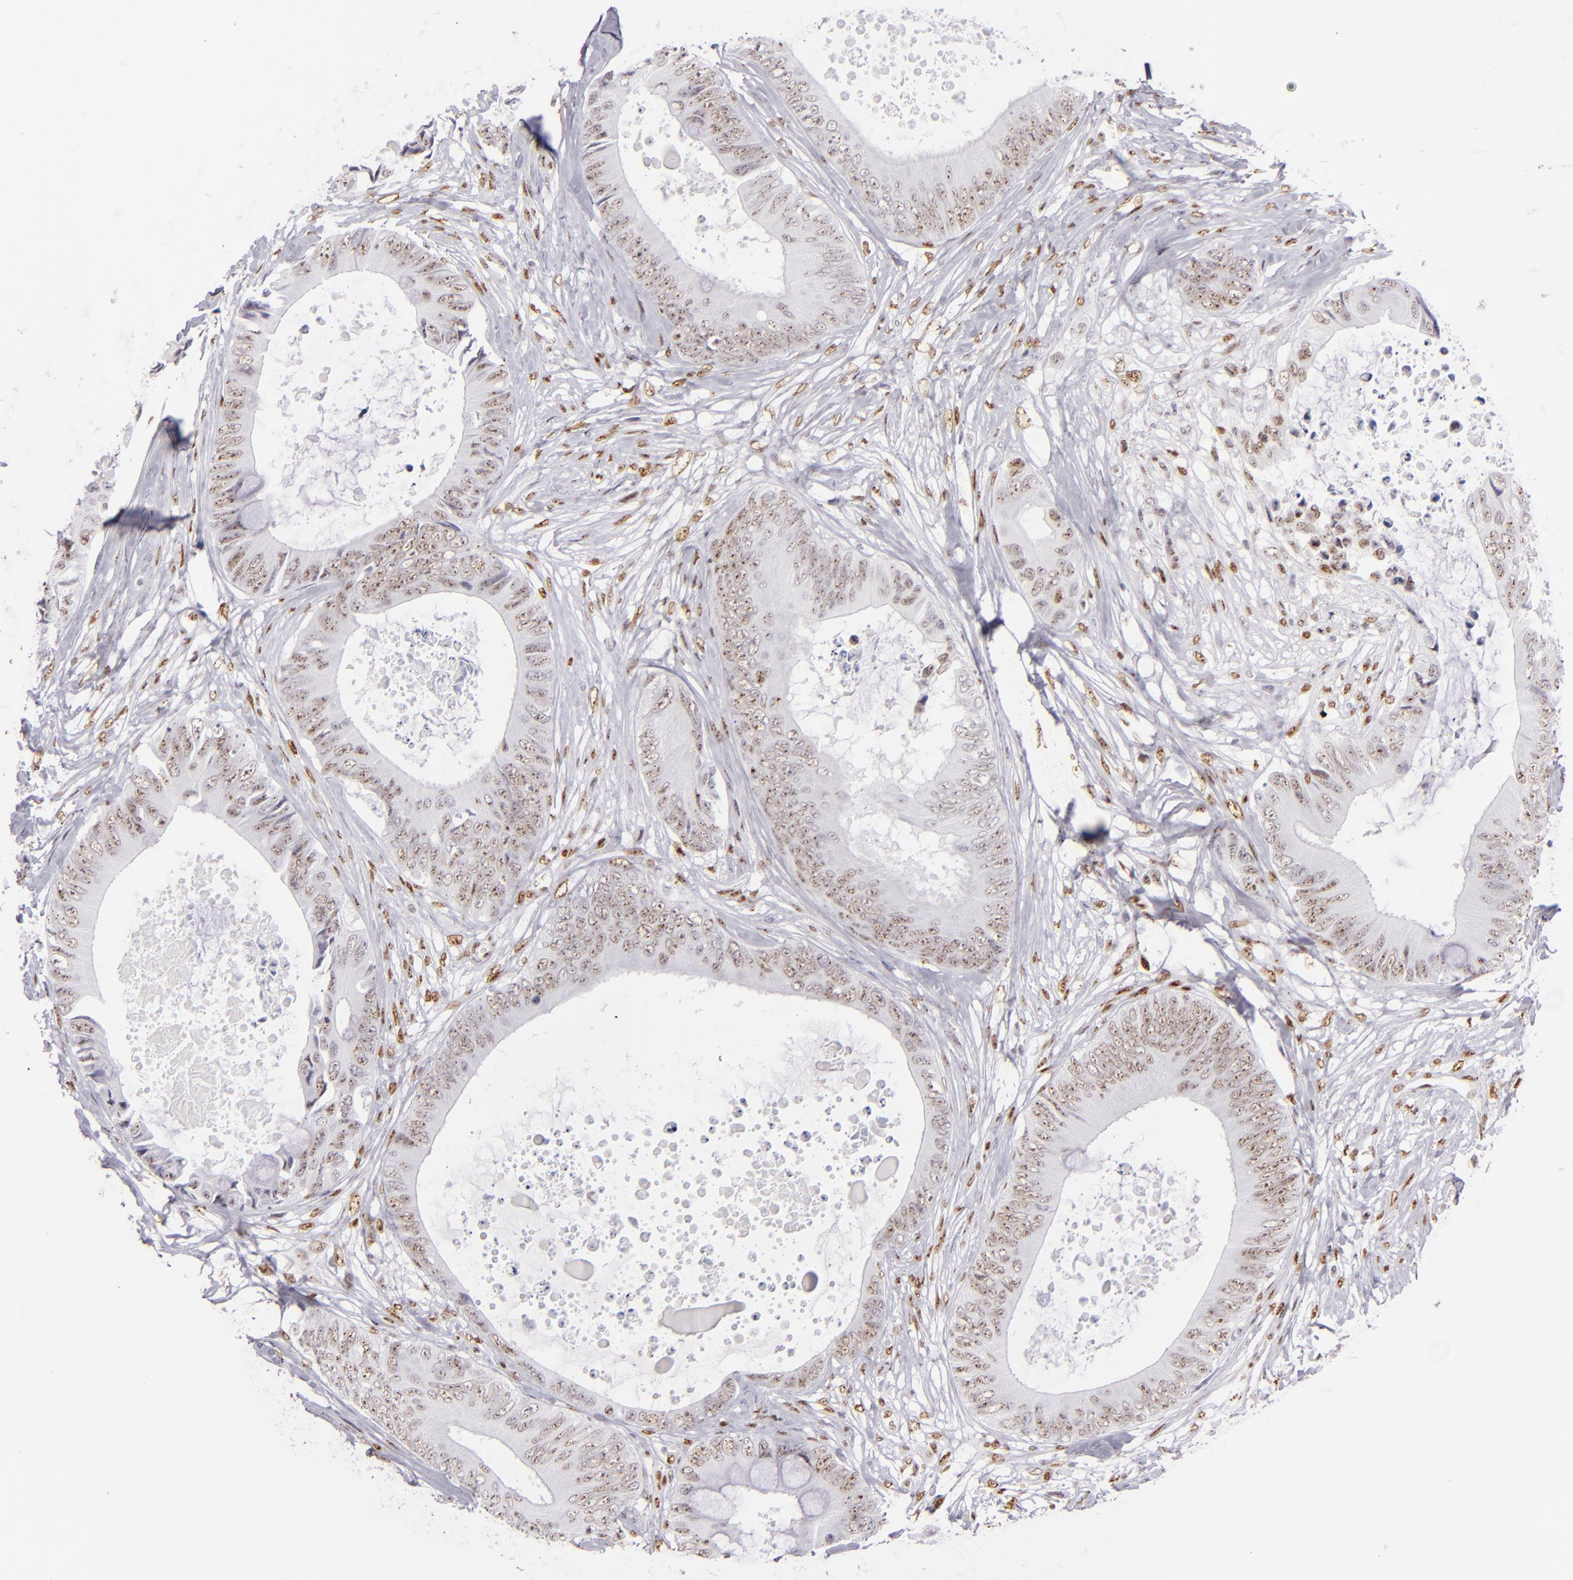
{"staining": {"intensity": "weak", "quantity": "25%-75%", "location": "nuclear"}, "tissue": "colorectal cancer", "cell_type": "Tumor cells", "image_type": "cancer", "snomed": [{"axis": "morphology", "description": "Normal tissue, NOS"}, {"axis": "morphology", "description": "Adenocarcinoma, NOS"}, {"axis": "topography", "description": "Rectum"}, {"axis": "topography", "description": "Peripheral nerve tissue"}], "caption": "Immunohistochemistry of colorectal cancer (adenocarcinoma) exhibits low levels of weak nuclear staining in approximately 25%-75% of tumor cells.", "gene": "TOP3A", "patient": {"sex": "female", "age": 77}}